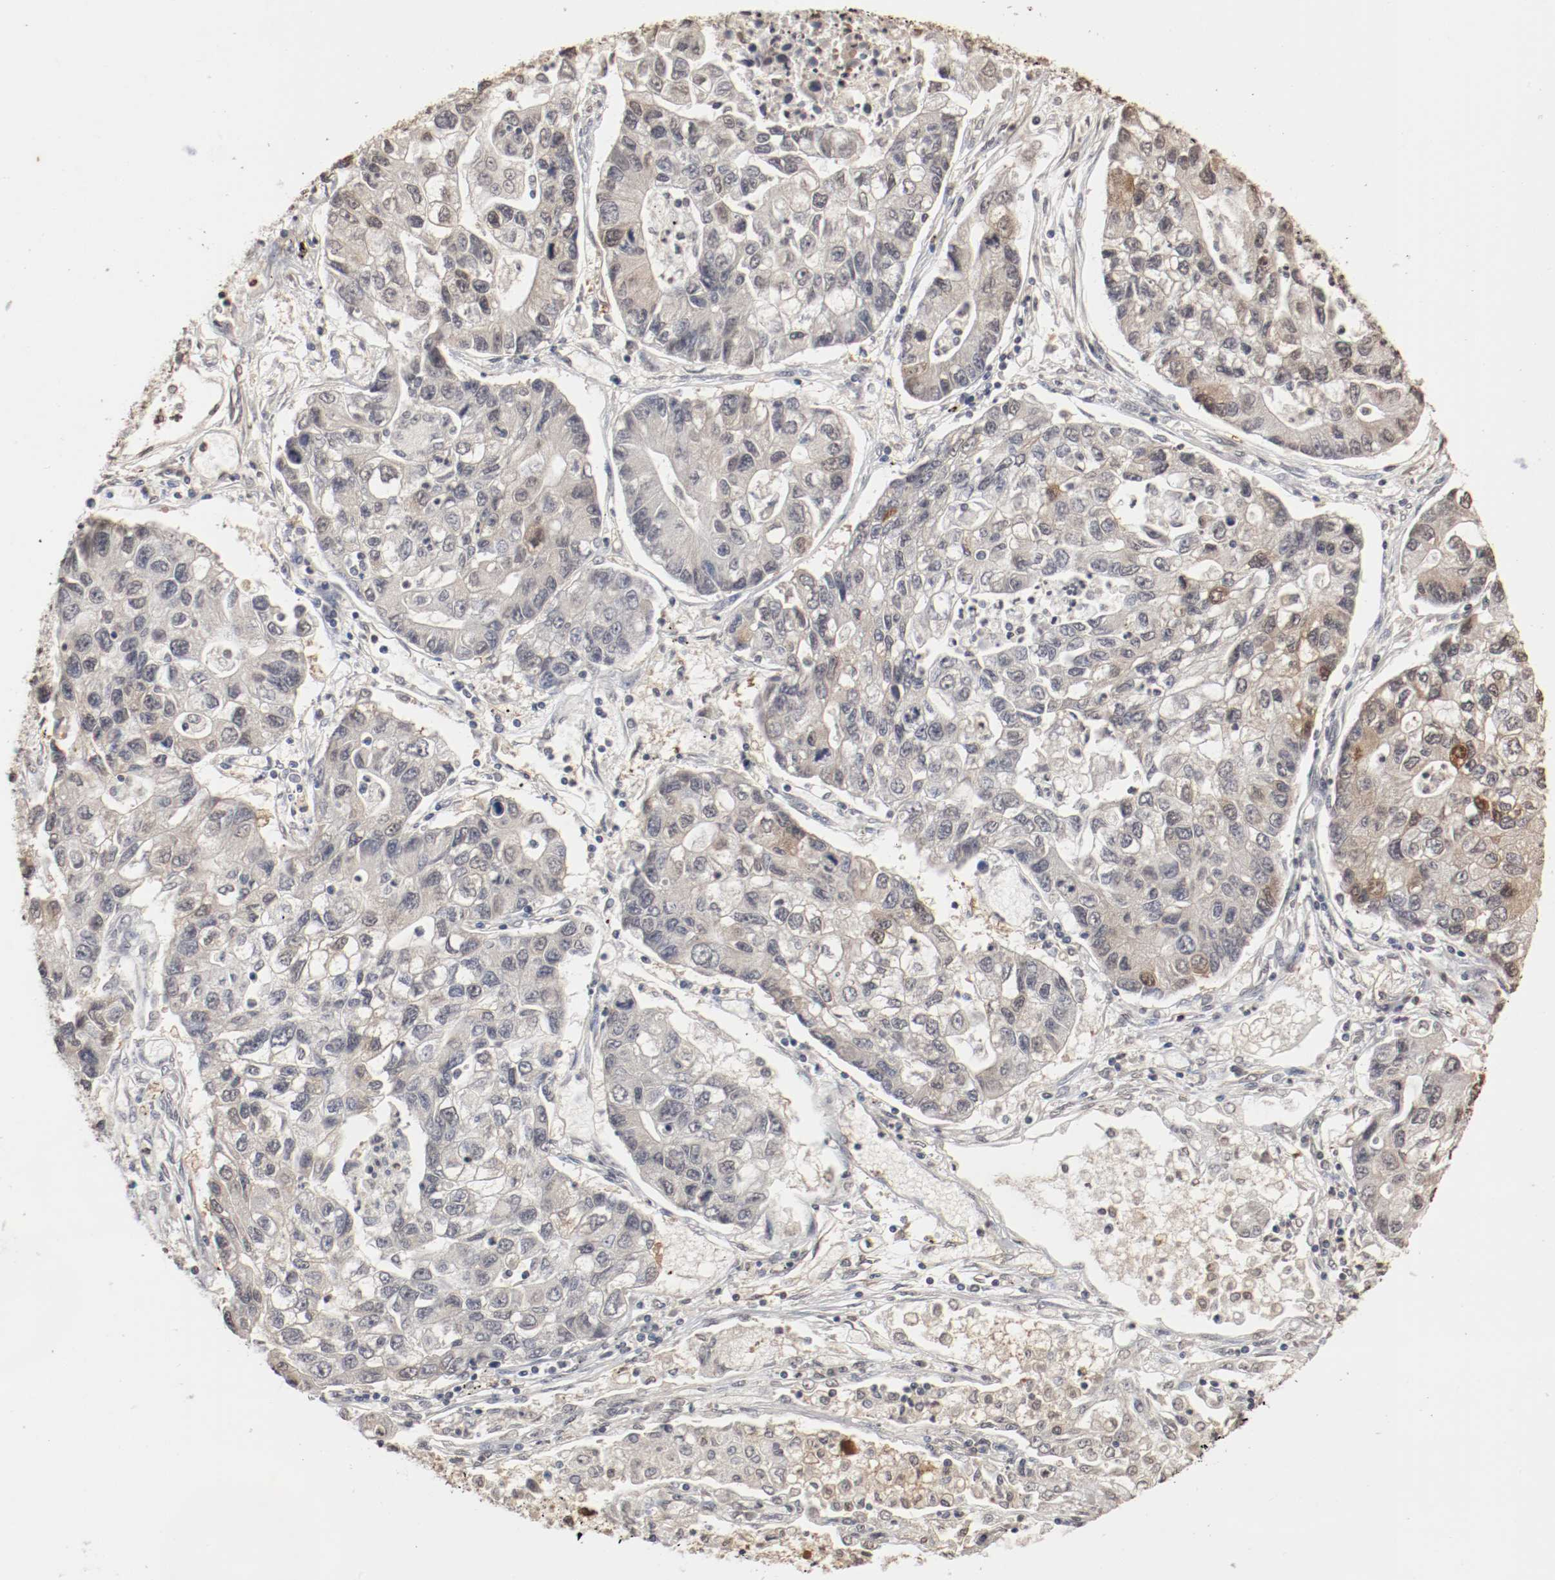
{"staining": {"intensity": "moderate", "quantity": "25%-75%", "location": "cytoplasmic/membranous,nuclear"}, "tissue": "lung cancer", "cell_type": "Tumor cells", "image_type": "cancer", "snomed": [{"axis": "morphology", "description": "Adenocarcinoma, NOS"}, {"axis": "topography", "description": "Lung"}], "caption": "Immunohistochemical staining of adenocarcinoma (lung) exhibits medium levels of moderate cytoplasmic/membranous and nuclear protein positivity in approximately 25%-75% of tumor cells.", "gene": "WASL", "patient": {"sex": "female", "age": 51}}